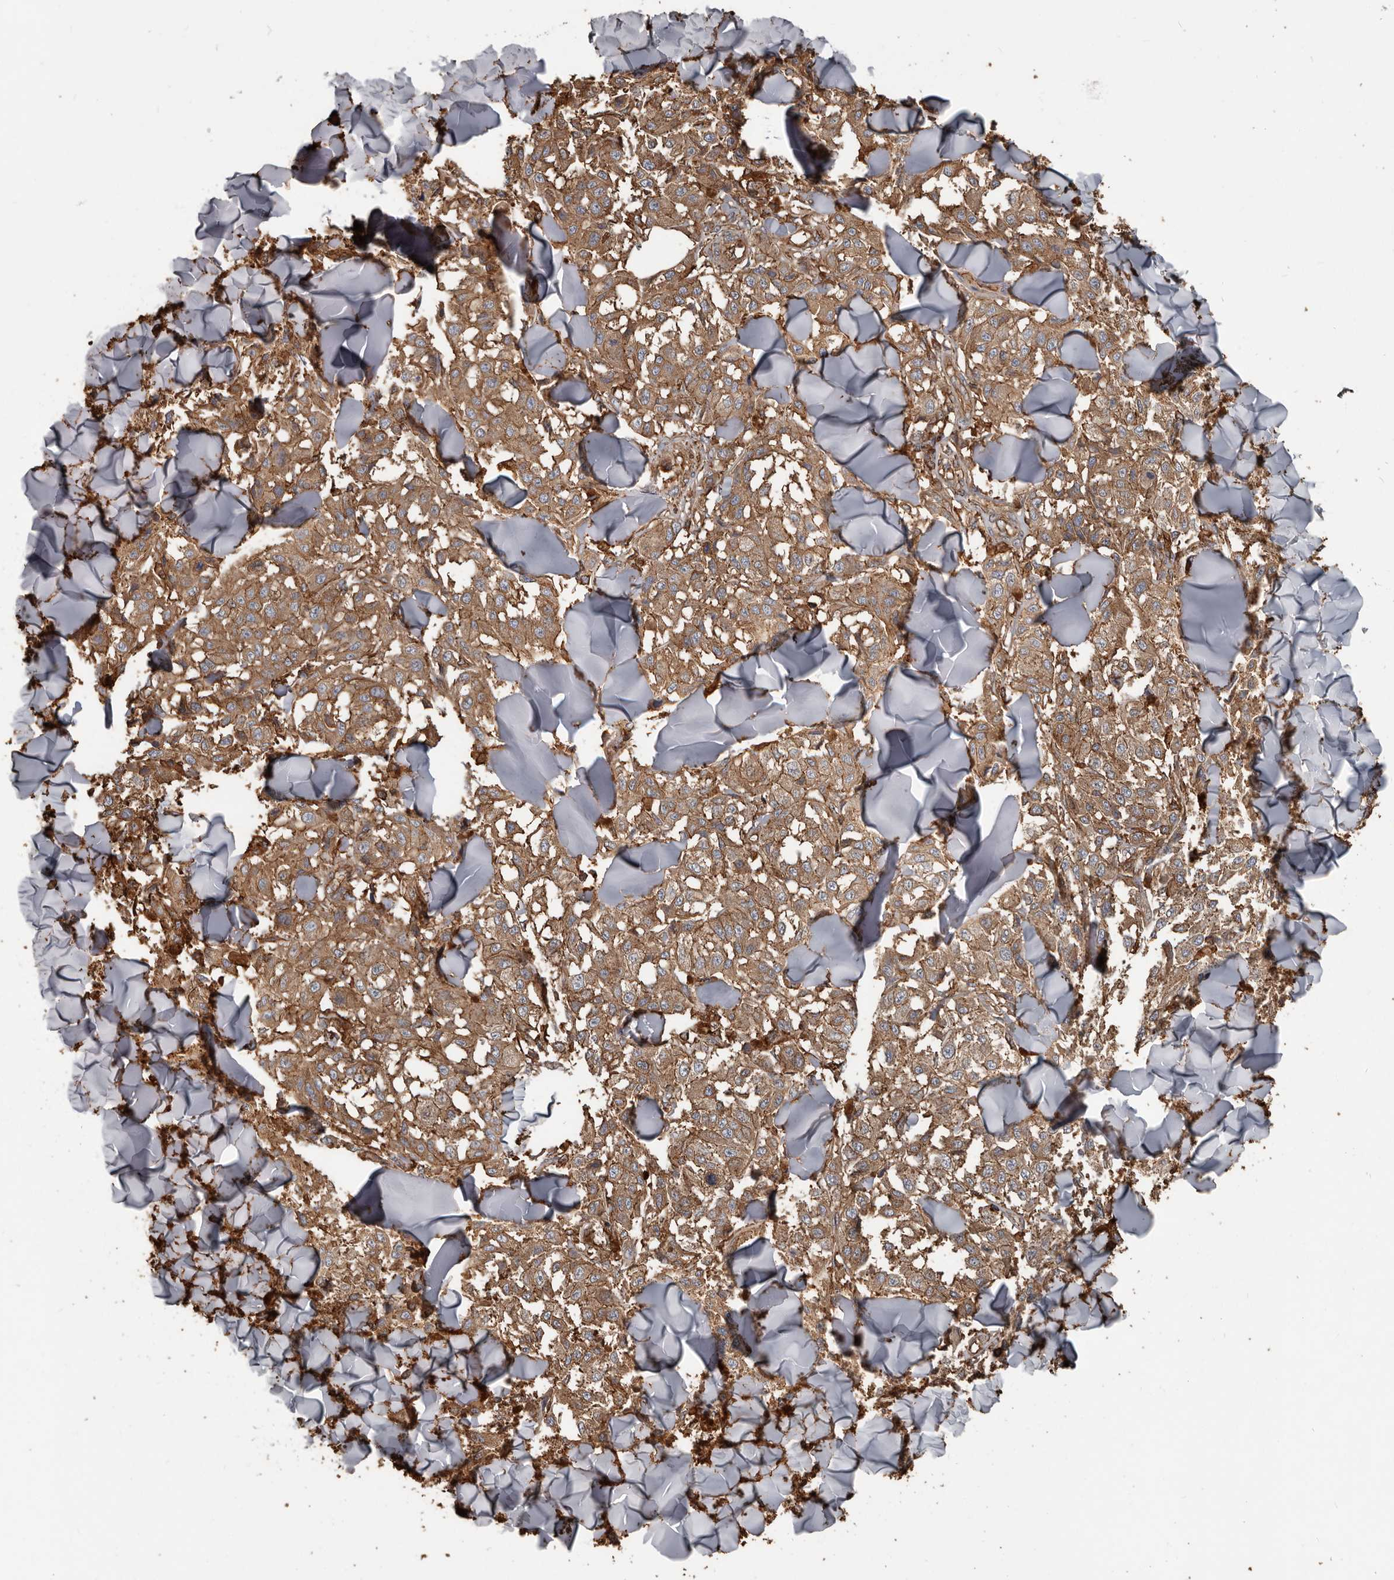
{"staining": {"intensity": "moderate", "quantity": ">75%", "location": "cytoplasmic/membranous"}, "tissue": "melanoma", "cell_type": "Tumor cells", "image_type": "cancer", "snomed": [{"axis": "morphology", "description": "Malignant melanoma, NOS"}, {"axis": "topography", "description": "Skin"}], "caption": "Brown immunohistochemical staining in malignant melanoma demonstrates moderate cytoplasmic/membranous staining in about >75% of tumor cells.", "gene": "DENND6B", "patient": {"sex": "female", "age": 64}}